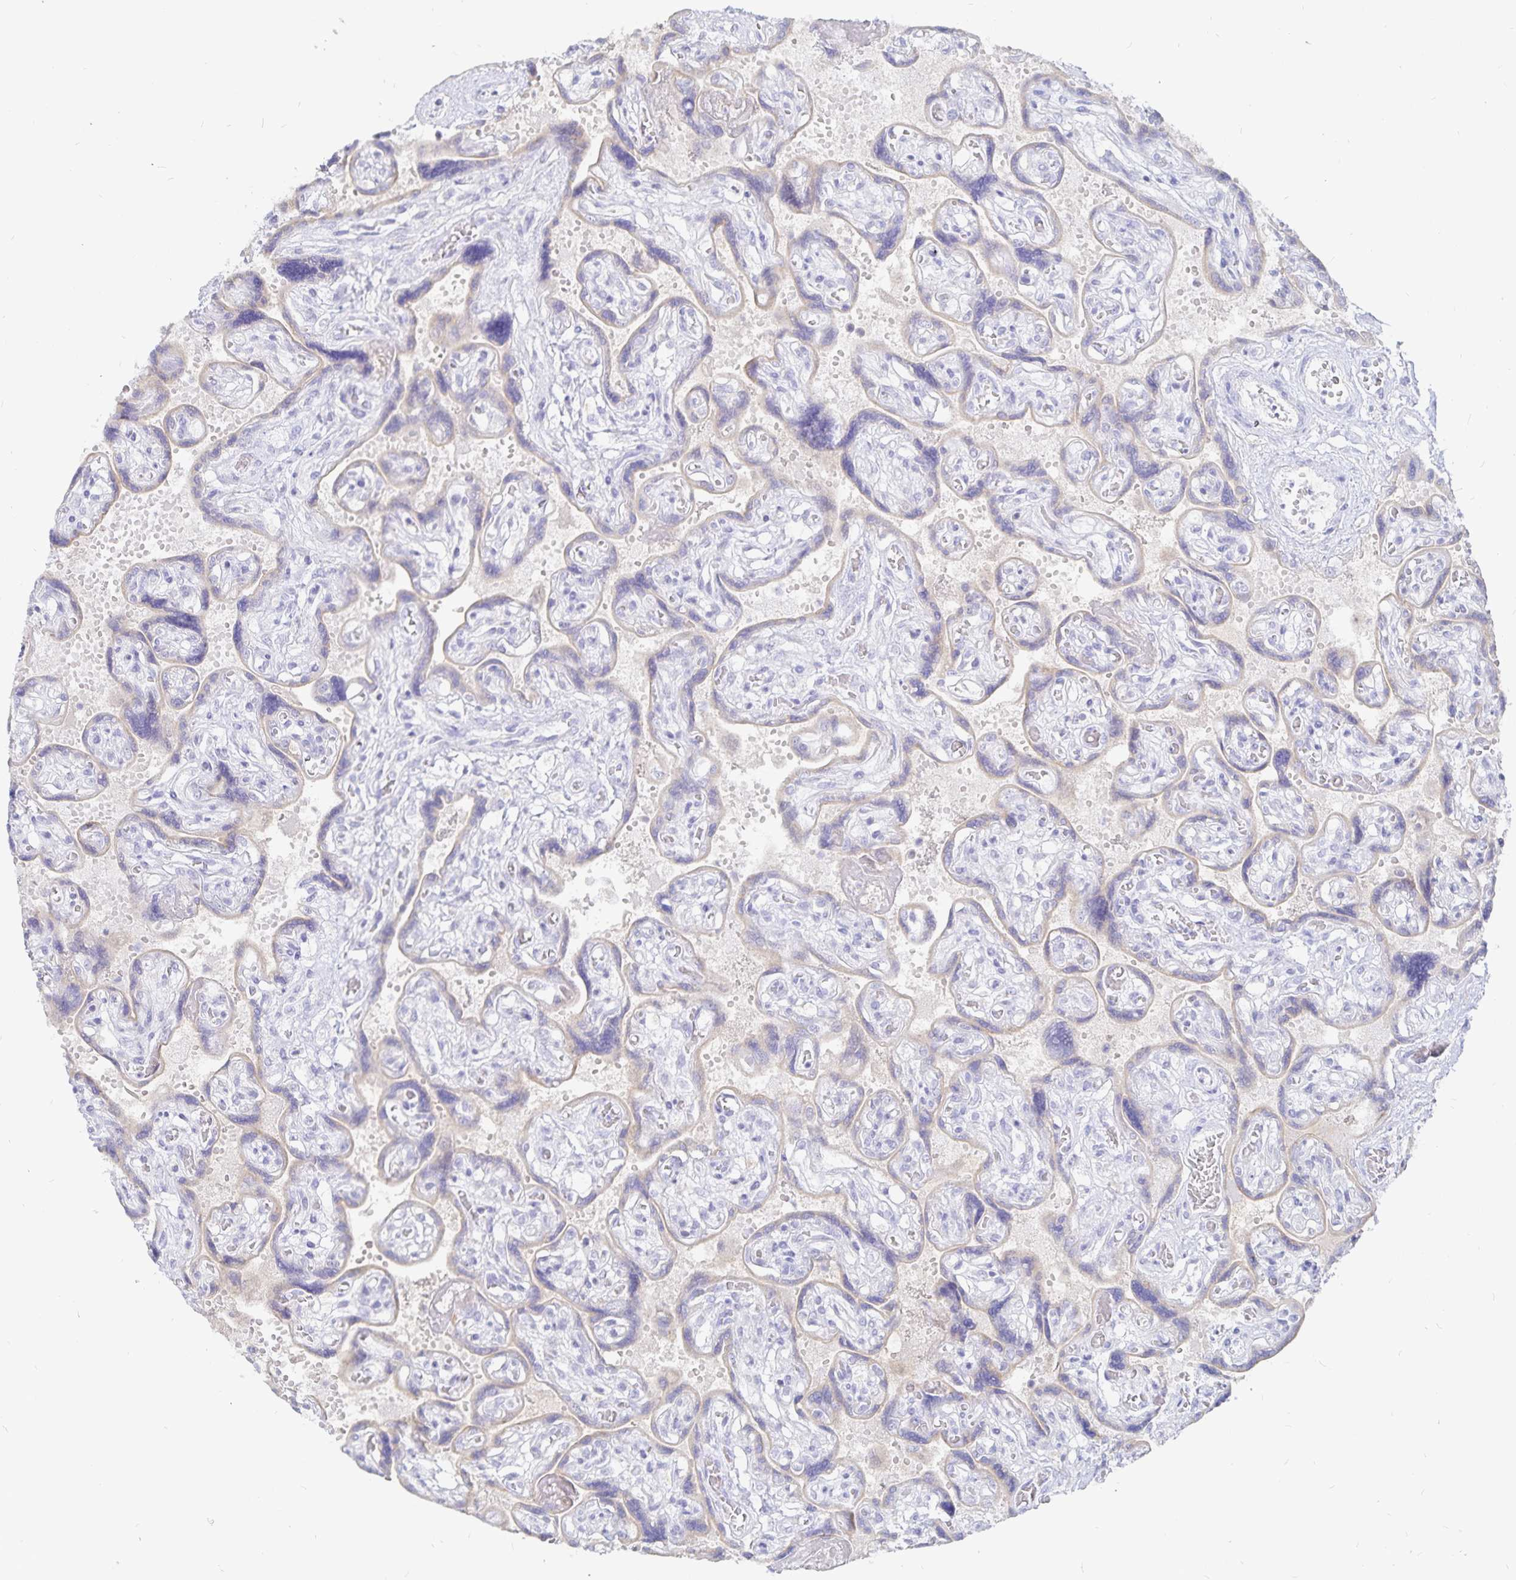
{"staining": {"intensity": "negative", "quantity": "none", "location": "none"}, "tissue": "placenta", "cell_type": "Decidual cells", "image_type": "normal", "snomed": [{"axis": "morphology", "description": "Normal tissue, NOS"}, {"axis": "topography", "description": "Placenta"}], "caption": "Decidual cells show no significant staining in benign placenta. Brightfield microscopy of immunohistochemistry stained with DAB (brown) and hematoxylin (blue), captured at high magnification.", "gene": "PKHD1", "patient": {"sex": "female", "age": 32}}